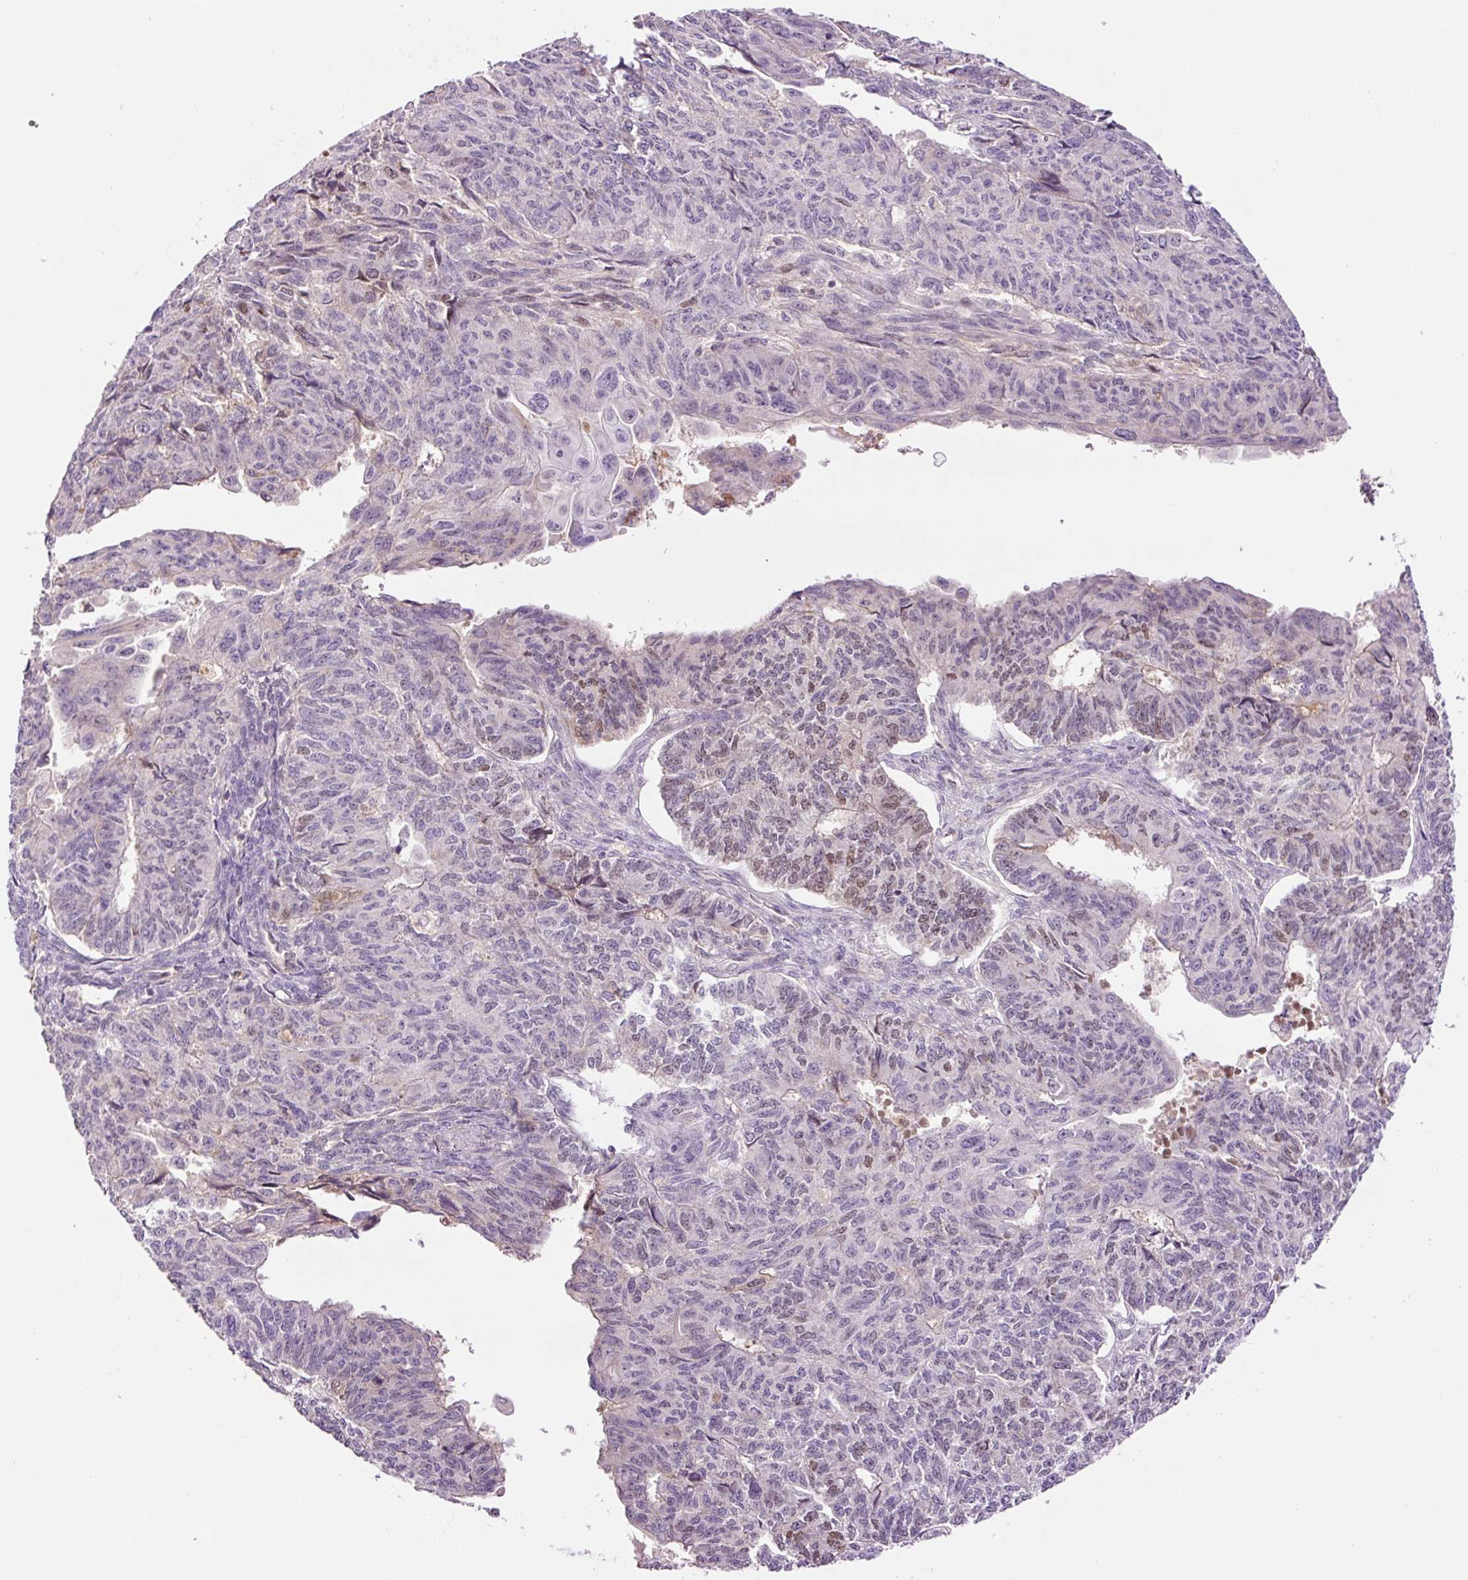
{"staining": {"intensity": "negative", "quantity": "none", "location": "none"}, "tissue": "endometrial cancer", "cell_type": "Tumor cells", "image_type": "cancer", "snomed": [{"axis": "morphology", "description": "Adenocarcinoma, NOS"}, {"axis": "topography", "description": "Endometrium"}], "caption": "Immunohistochemistry (IHC) micrograph of neoplastic tissue: endometrial cancer stained with DAB demonstrates no significant protein expression in tumor cells.", "gene": "DPPA4", "patient": {"sex": "female", "age": 32}}